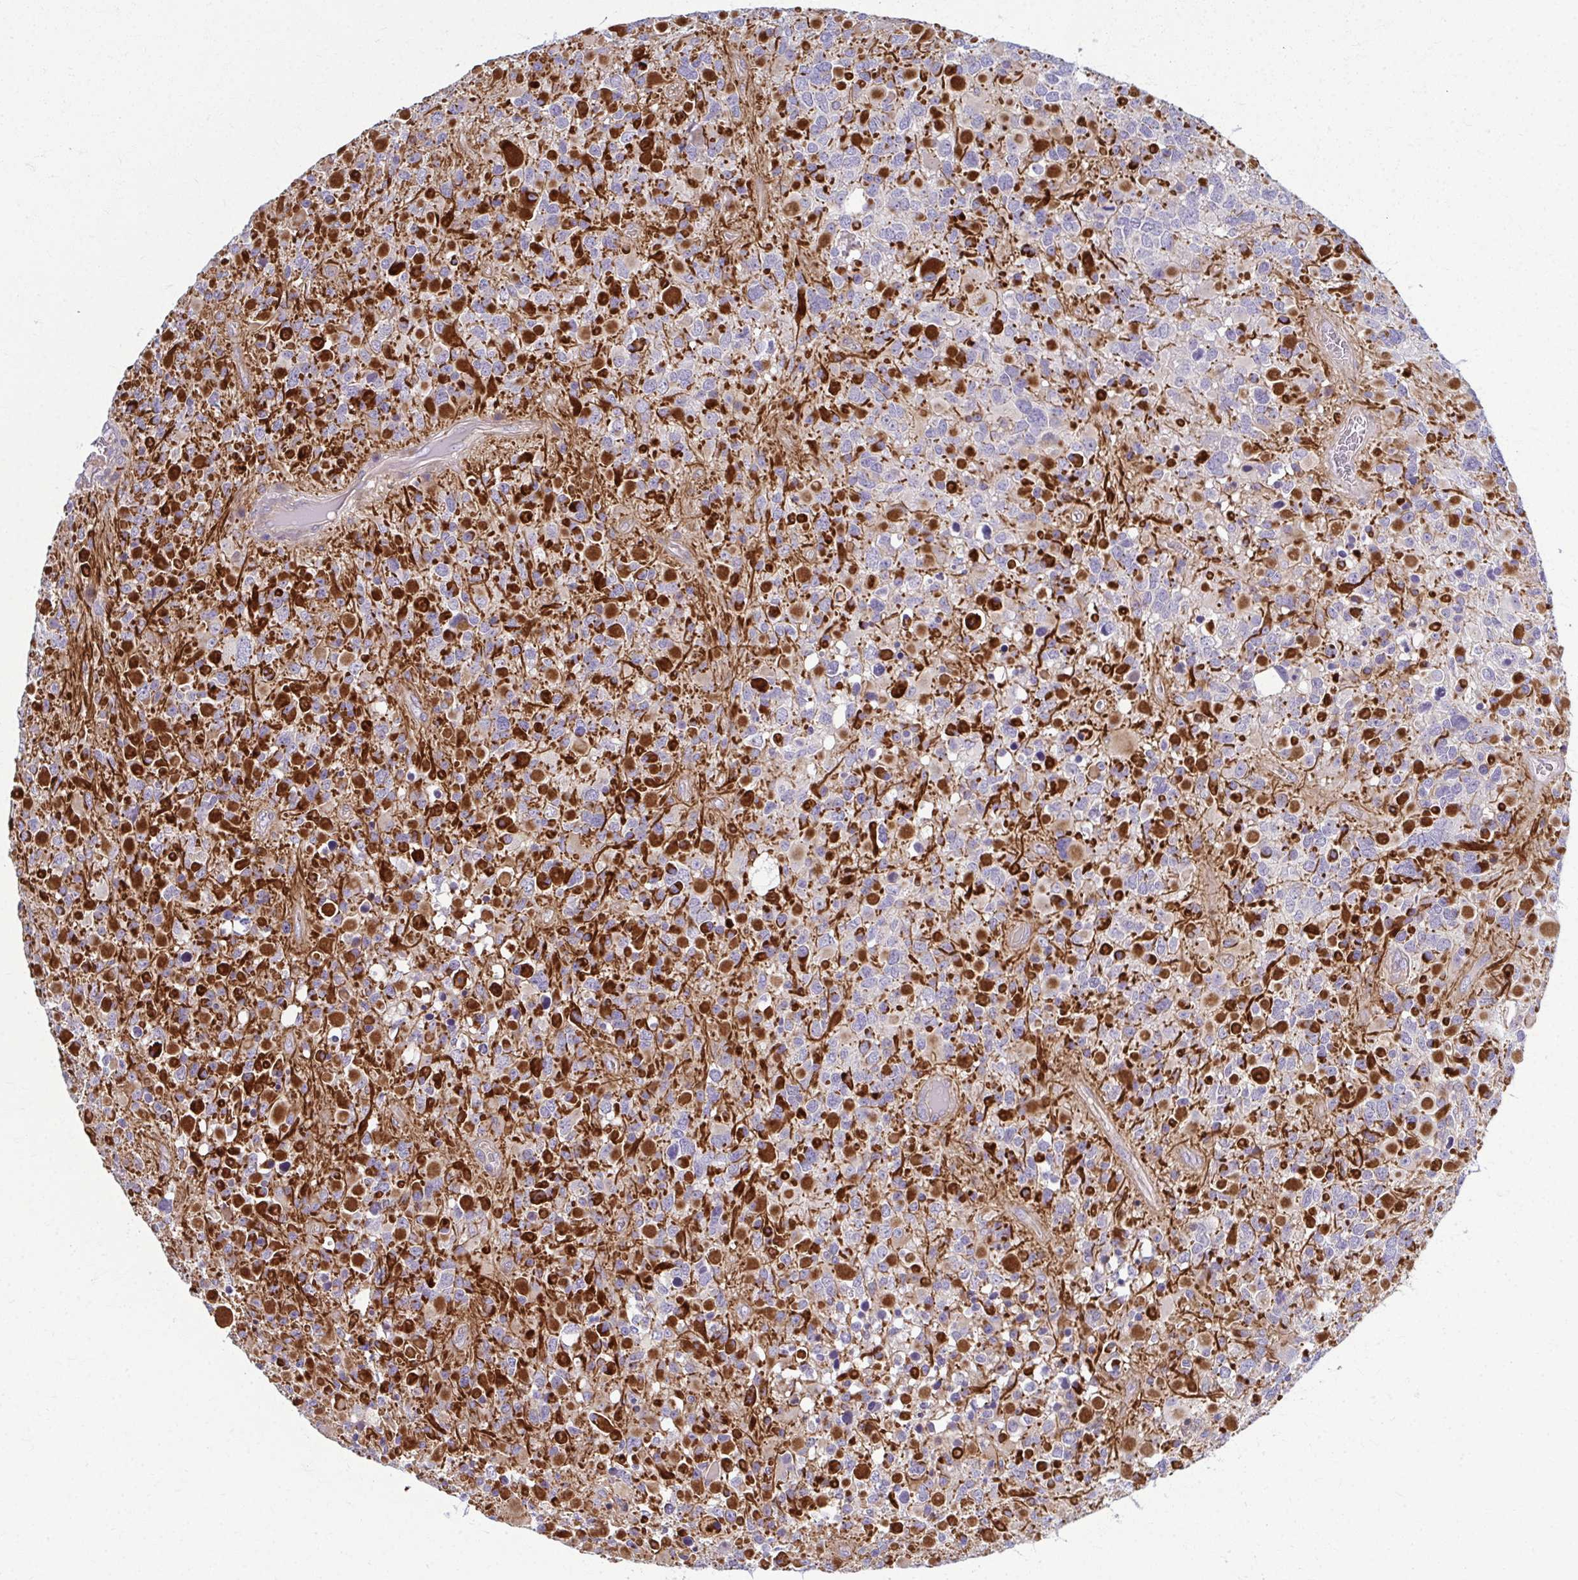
{"staining": {"intensity": "negative", "quantity": "none", "location": "none"}, "tissue": "glioma", "cell_type": "Tumor cells", "image_type": "cancer", "snomed": [{"axis": "morphology", "description": "Glioma, malignant, High grade"}, {"axis": "topography", "description": "Brain"}], "caption": "This micrograph is of high-grade glioma (malignant) stained with IHC to label a protein in brown with the nuclei are counter-stained blue. There is no positivity in tumor cells. (Immunohistochemistry (ihc), brightfield microscopy, high magnification).", "gene": "EID2B", "patient": {"sex": "female", "age": 40}}